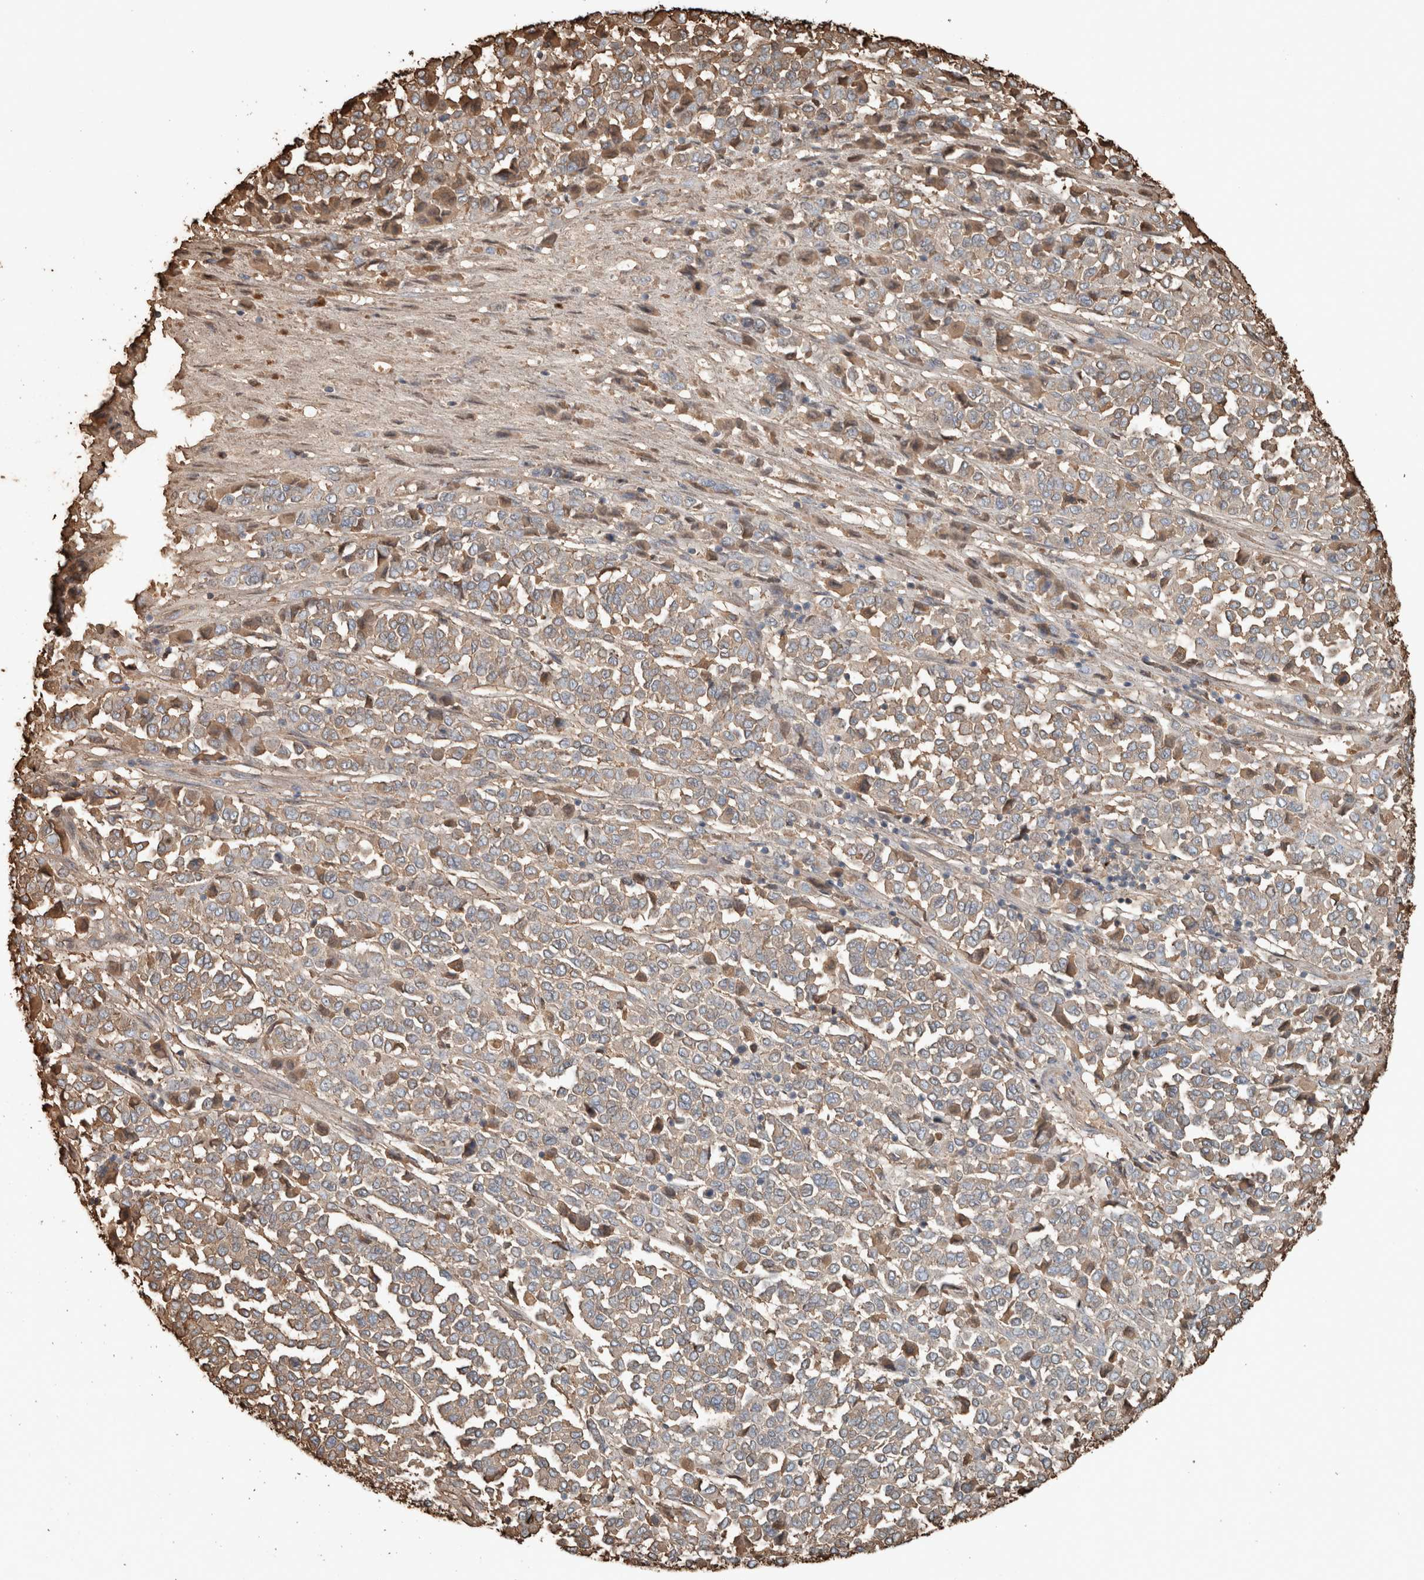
{"staining": {"intensity": "weak", "quantity": "25%-75%", "location": "cytoplasmic/membranous"}, "tissue": "melanoma", "cell_type": "Tumor cells", "image_type": "cancer", "snomed": [{"axis": "morphology", "description": "Malignant melanoma, Metastatic site"}, {"axis": "topography", "description": "Pancreas"}], "caption": "A brown stain highlights weak cytoplasmic/membranous expression of a protein in human malignant melanoma (metastatic site) tumor cells. The staining was performed using DAB, with brown indicating positive protein expression. Nuclei are stained blue with hematoxylin.", "gene": "USP34", "patient": {"sex": "female", "age": 30}}